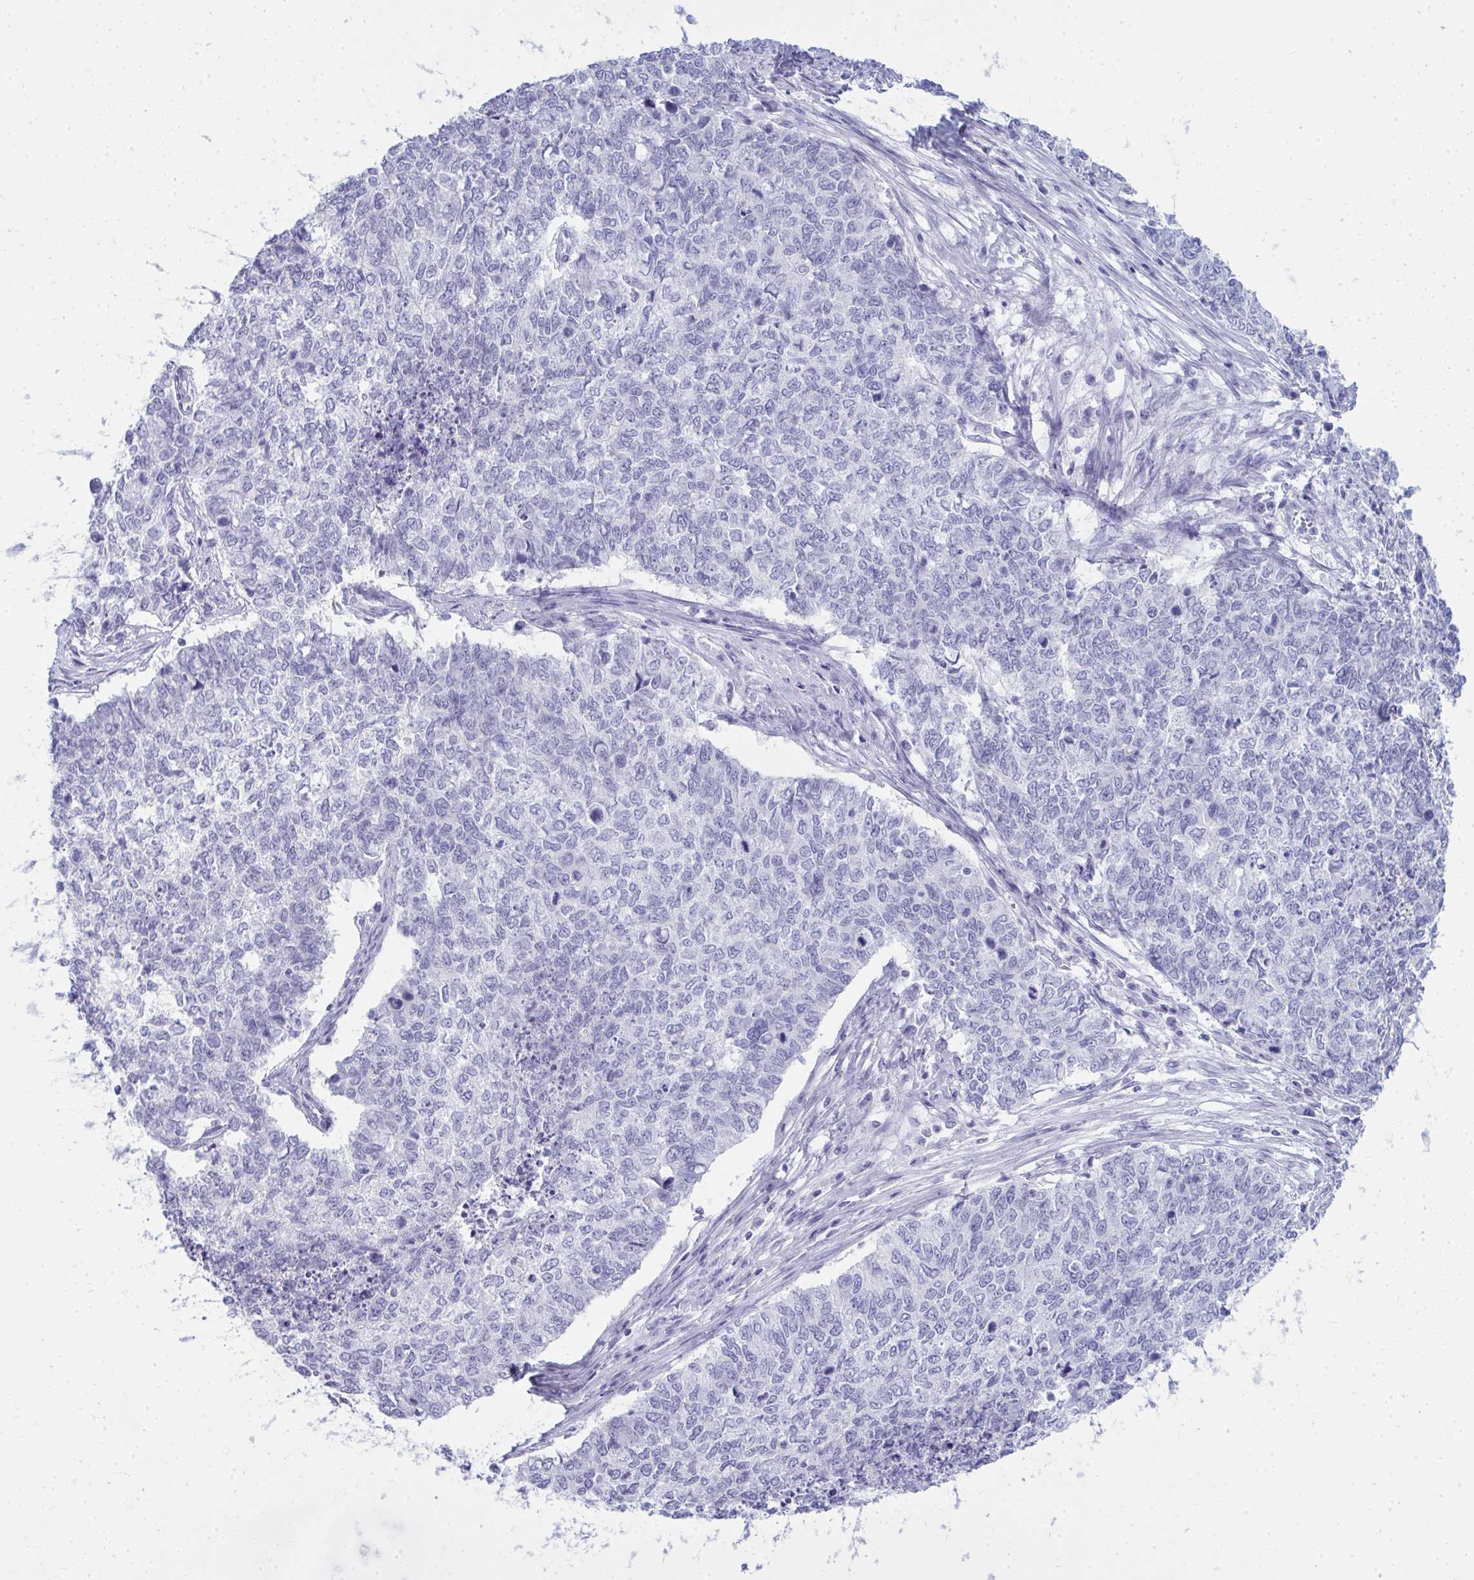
{"staining": {"intensity": "negative", "quantity": "none", "location": "none"}, "tissue": "cervical cancer", "cell_type": "Tumor cells", "image_type": "cancer", "snomed": [{"axis": "morphology", "description": "Adenocarcinoma, NOS"}, {"axis": "topography", "description": "Cervix"}], "caption": "The micrograph demonstrates no staining of tumor cells in cervical adenocarcinoma. (DAB IHC with hematoxylin counter stain).", "gene": "QDPR", "patient": {"sex": "female", "age": 63}}